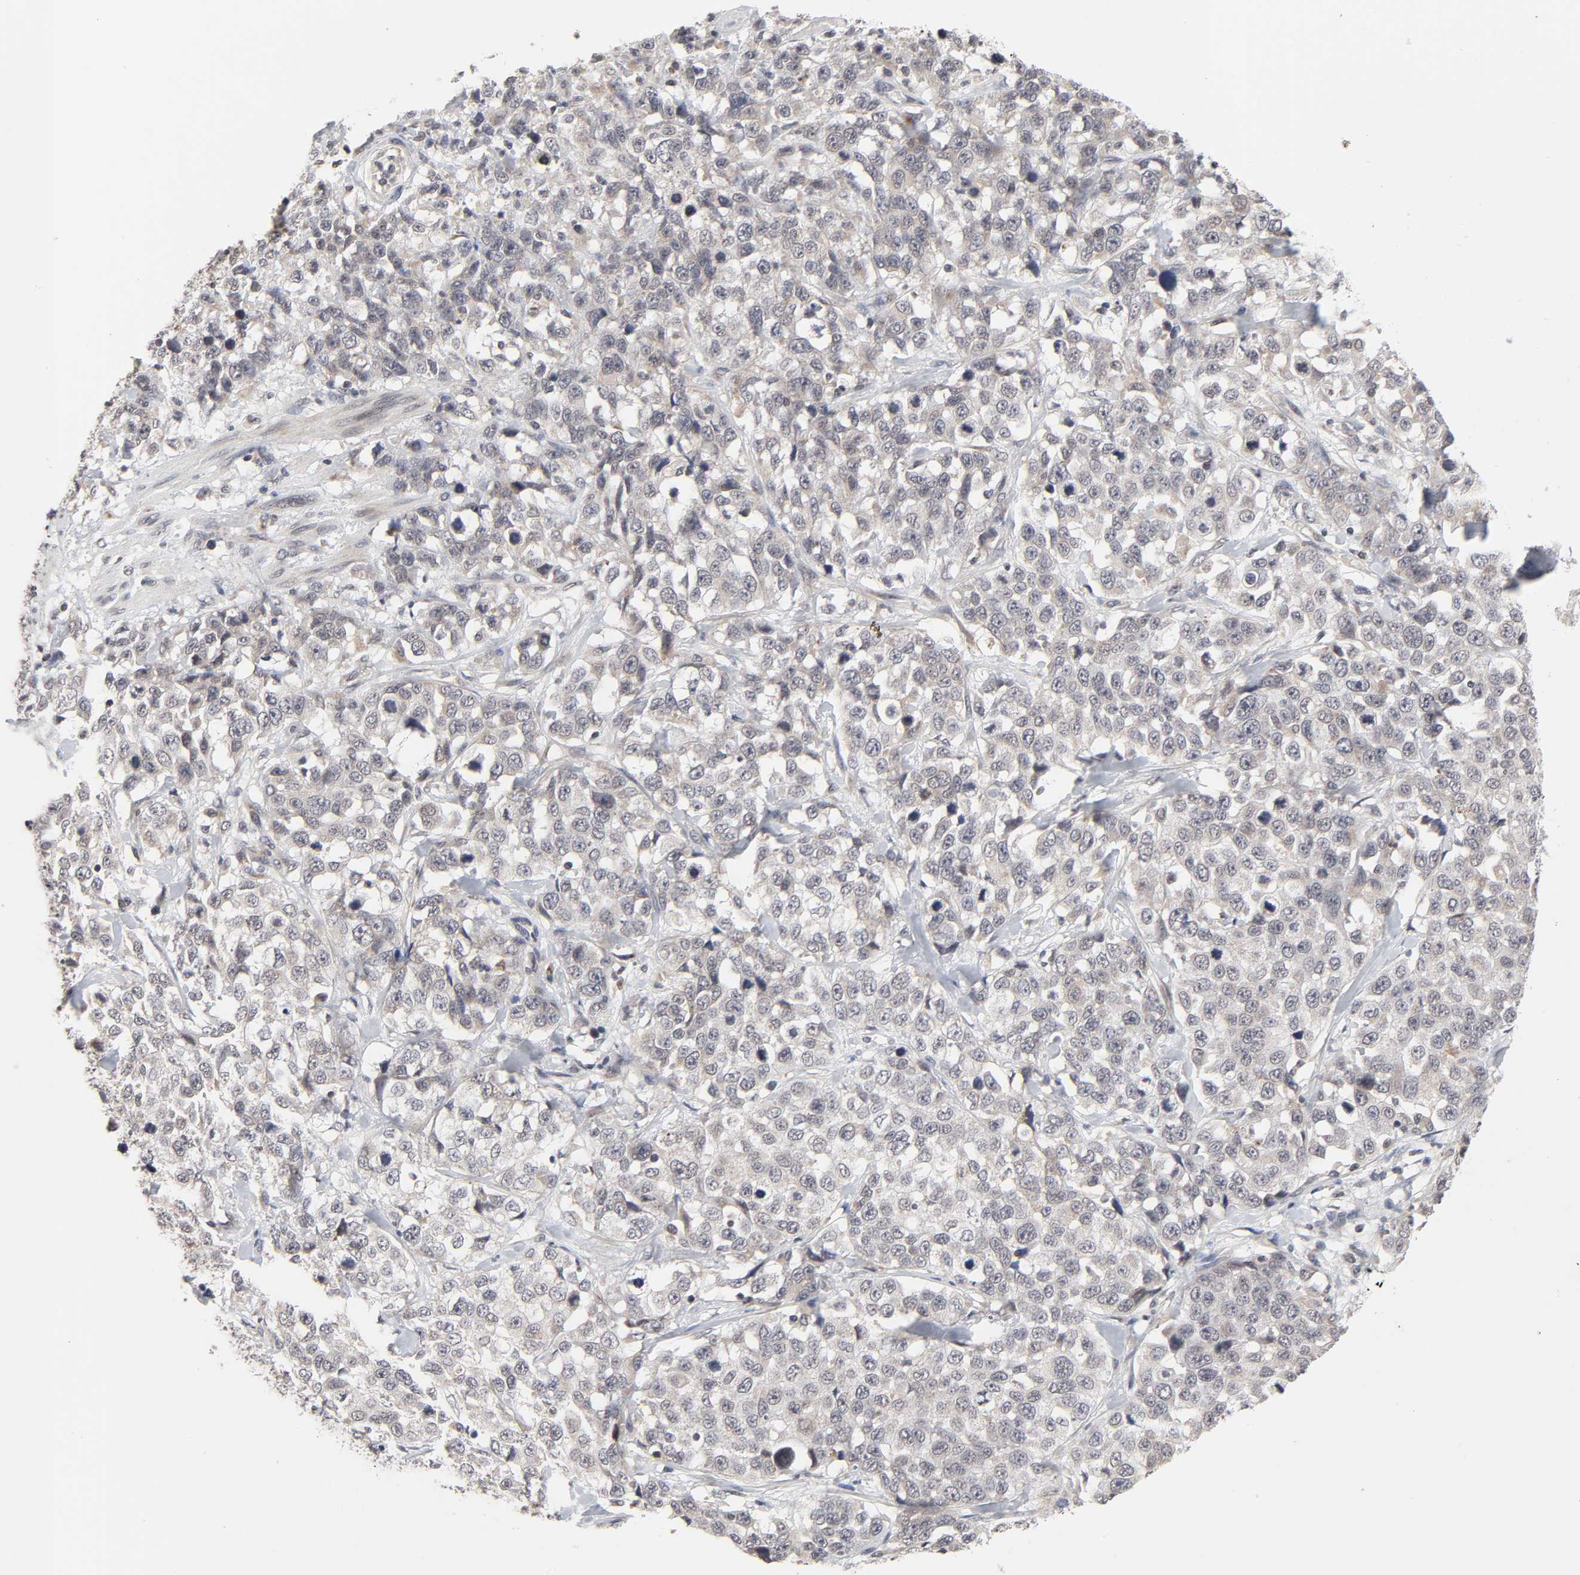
{"staining": {"intensity": "moderate", "quantity": "<25%", "location": "cytoplasmic/membranous"}, "tissue": "stomach cancer", "cell_type": "Tumor cells", "image_type": "cancer", "snomed": [{"axis": "morphology", "description": "Normal tissue, NOS"}, {"axis": "morphology", "description": "Adenocarcinoma, NOS"}, {"axis": "topography", "description": "Stomach"}], "caption": "Adenocarcinoma (stomach) stained with DAB (3,3'-diaminobenzidine) IHC reveals low levels of moderate cytoplasmic/membranous expression in about <25% of tumor cells.", "gene": "AUH", "patient": {"sex": "male", "age": 48}}